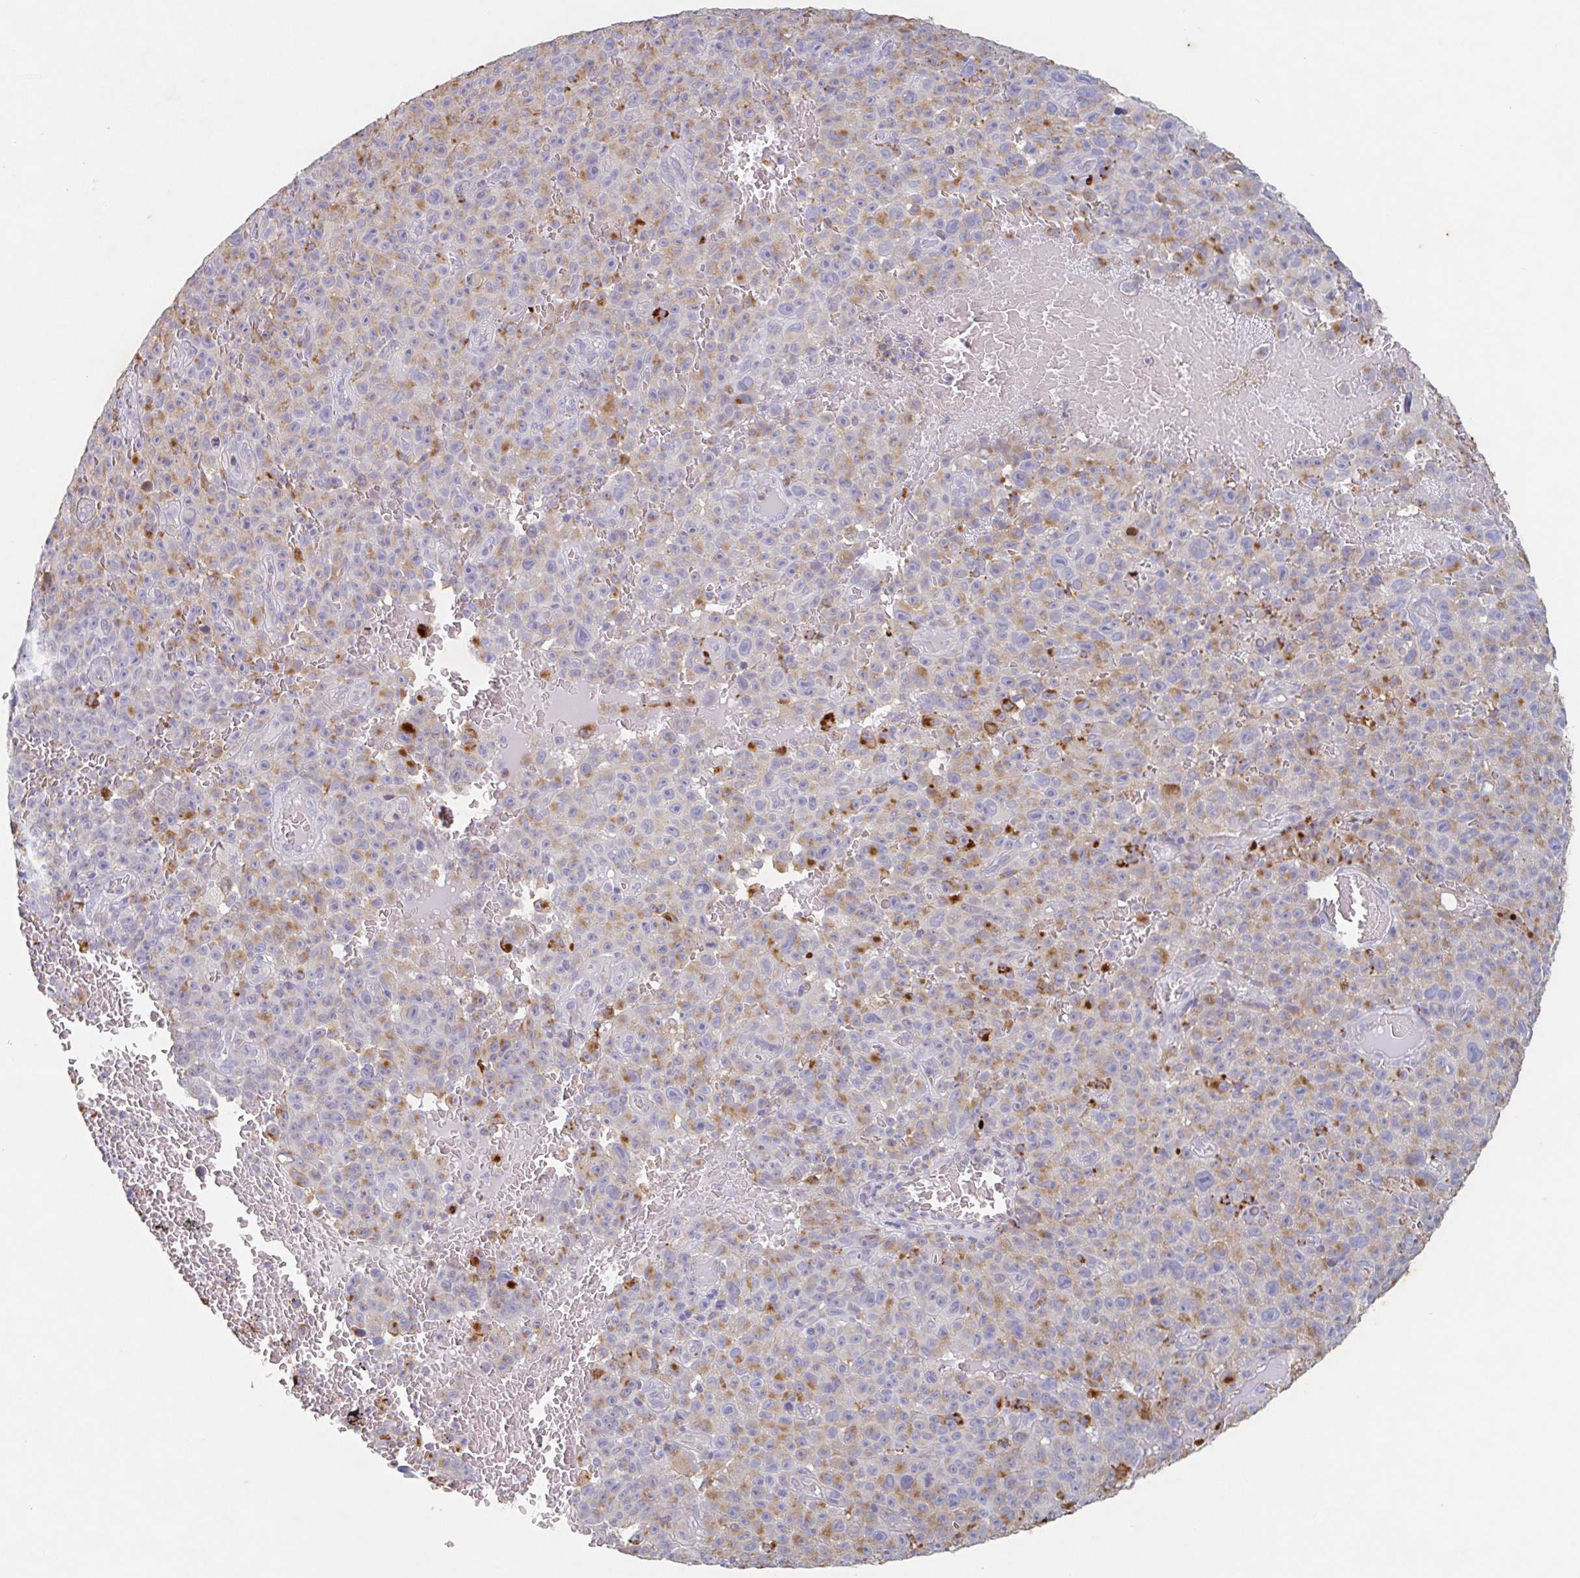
{"staining": {"intensity": "strong", "quantity": "25%-75%", "location": "cytoplasmic/membranous"}, "tissue": "melanoma", "cell_type": "Tumor cells", "image_type": "cancer", "snomed": [{"axis": "morphology", "description": "Malignant melanoma, NOS"}, {"axis": "topography", "description": "Skin"}], "caption": "A photomicrograph of melanoma stained for a protein demonstrates strong cytoplasmic/membranous brown staining in tumor cells. (brown staining indicates protein expression, while blue staining denotes nuclei).", "gene": "MANBA", "patient": {"sex": "female", "age": 82}}